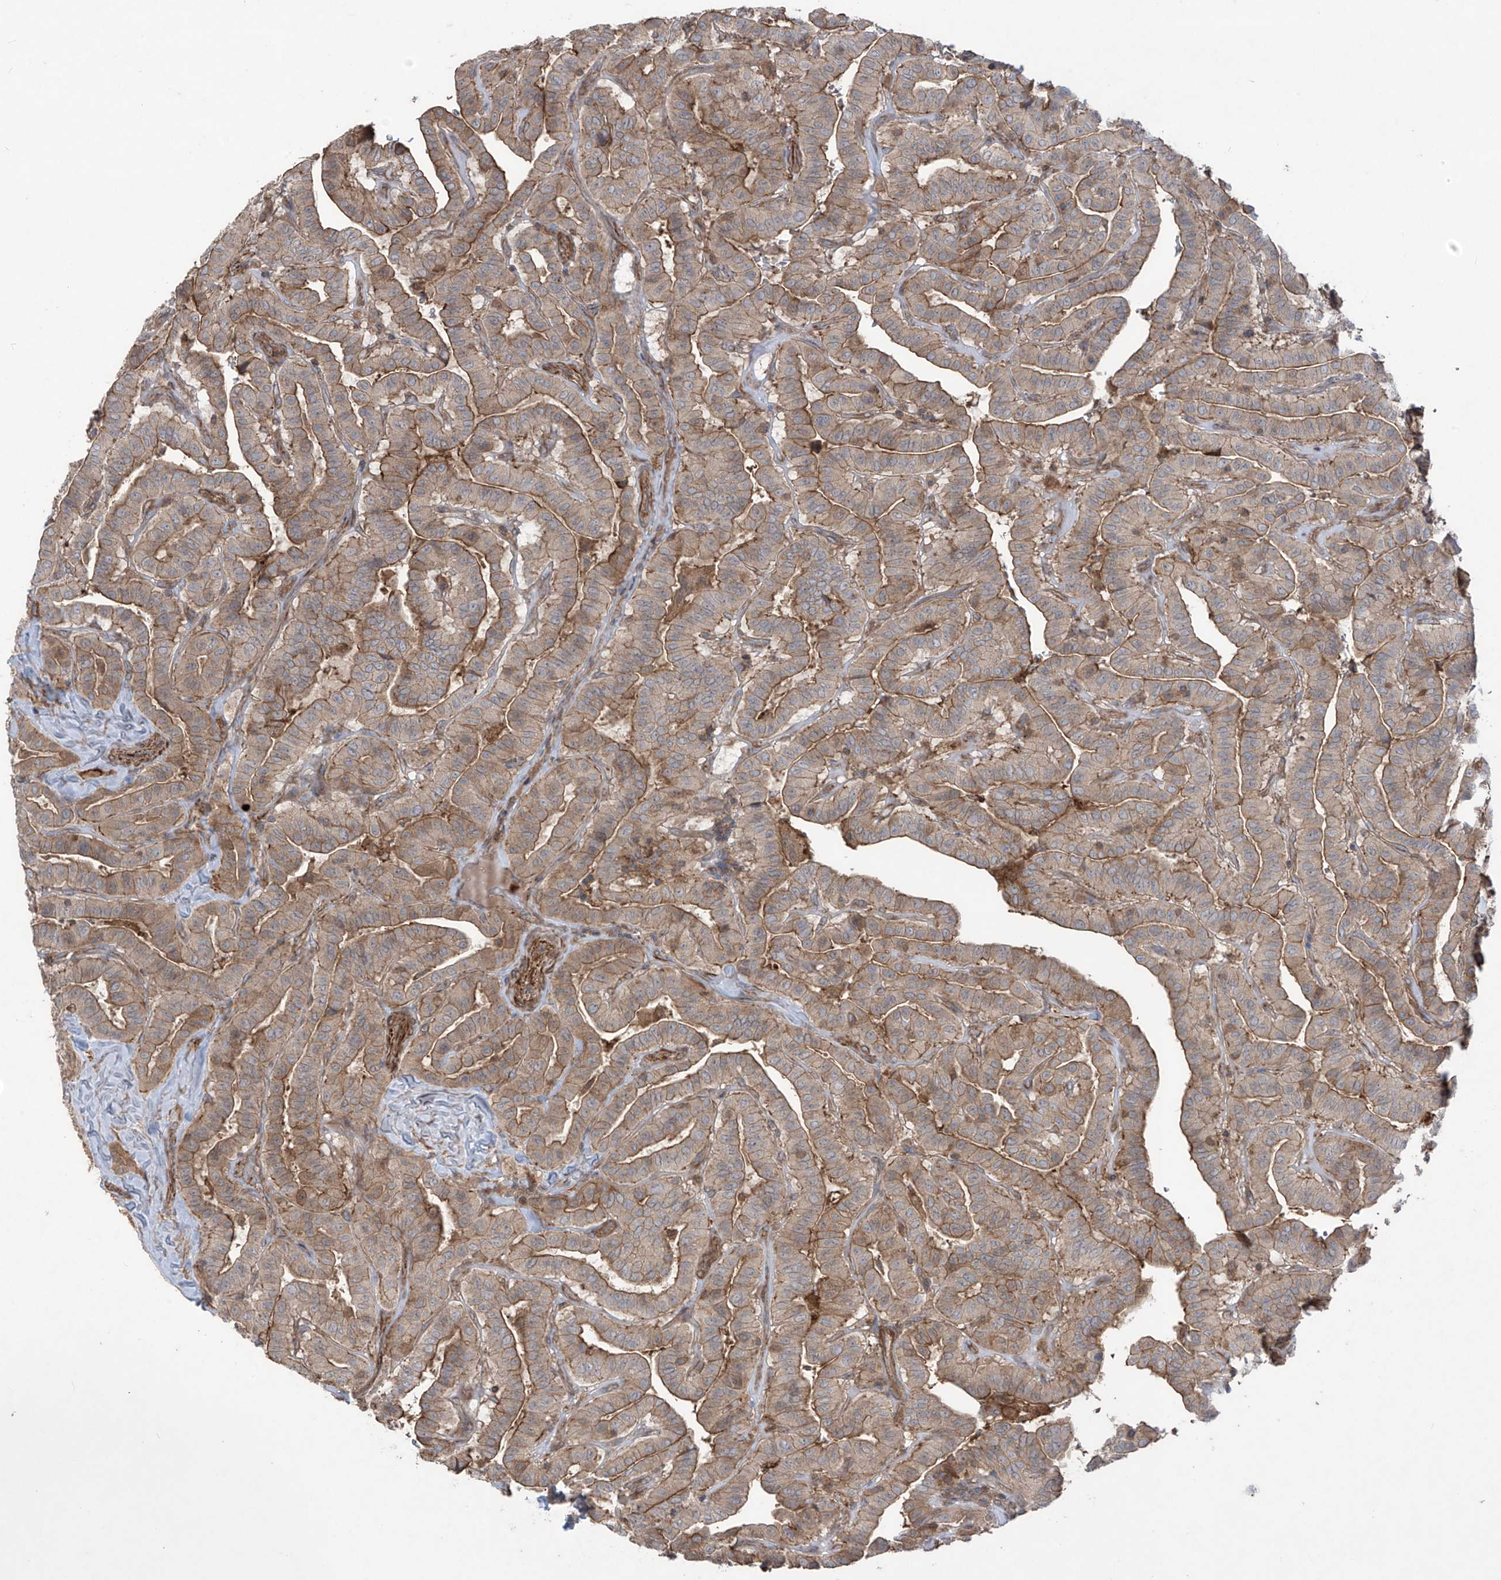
{"staining": {"intensity": "moderate", "quantity": ">75%", "location": "cytoplasmic/membranous"}, "tissue": "thyroid cancer", "cell_type": "Tumor cells", "image_type": "cancer", "snomed": [{"axis": "morphology", "description": "Papillary adenocarcinoma, NOS"}, {"axis": "topography", "description": "Thyroid gland"}], "caption": "A medium amount of moderate cytoplasmic/membranous positivity is appreciated in about >75% of tumor cells in thyroid papillary adenocarcinoma tissue.", "gene": "TRMU", "patient": {"sex": "male", "age": 77}}